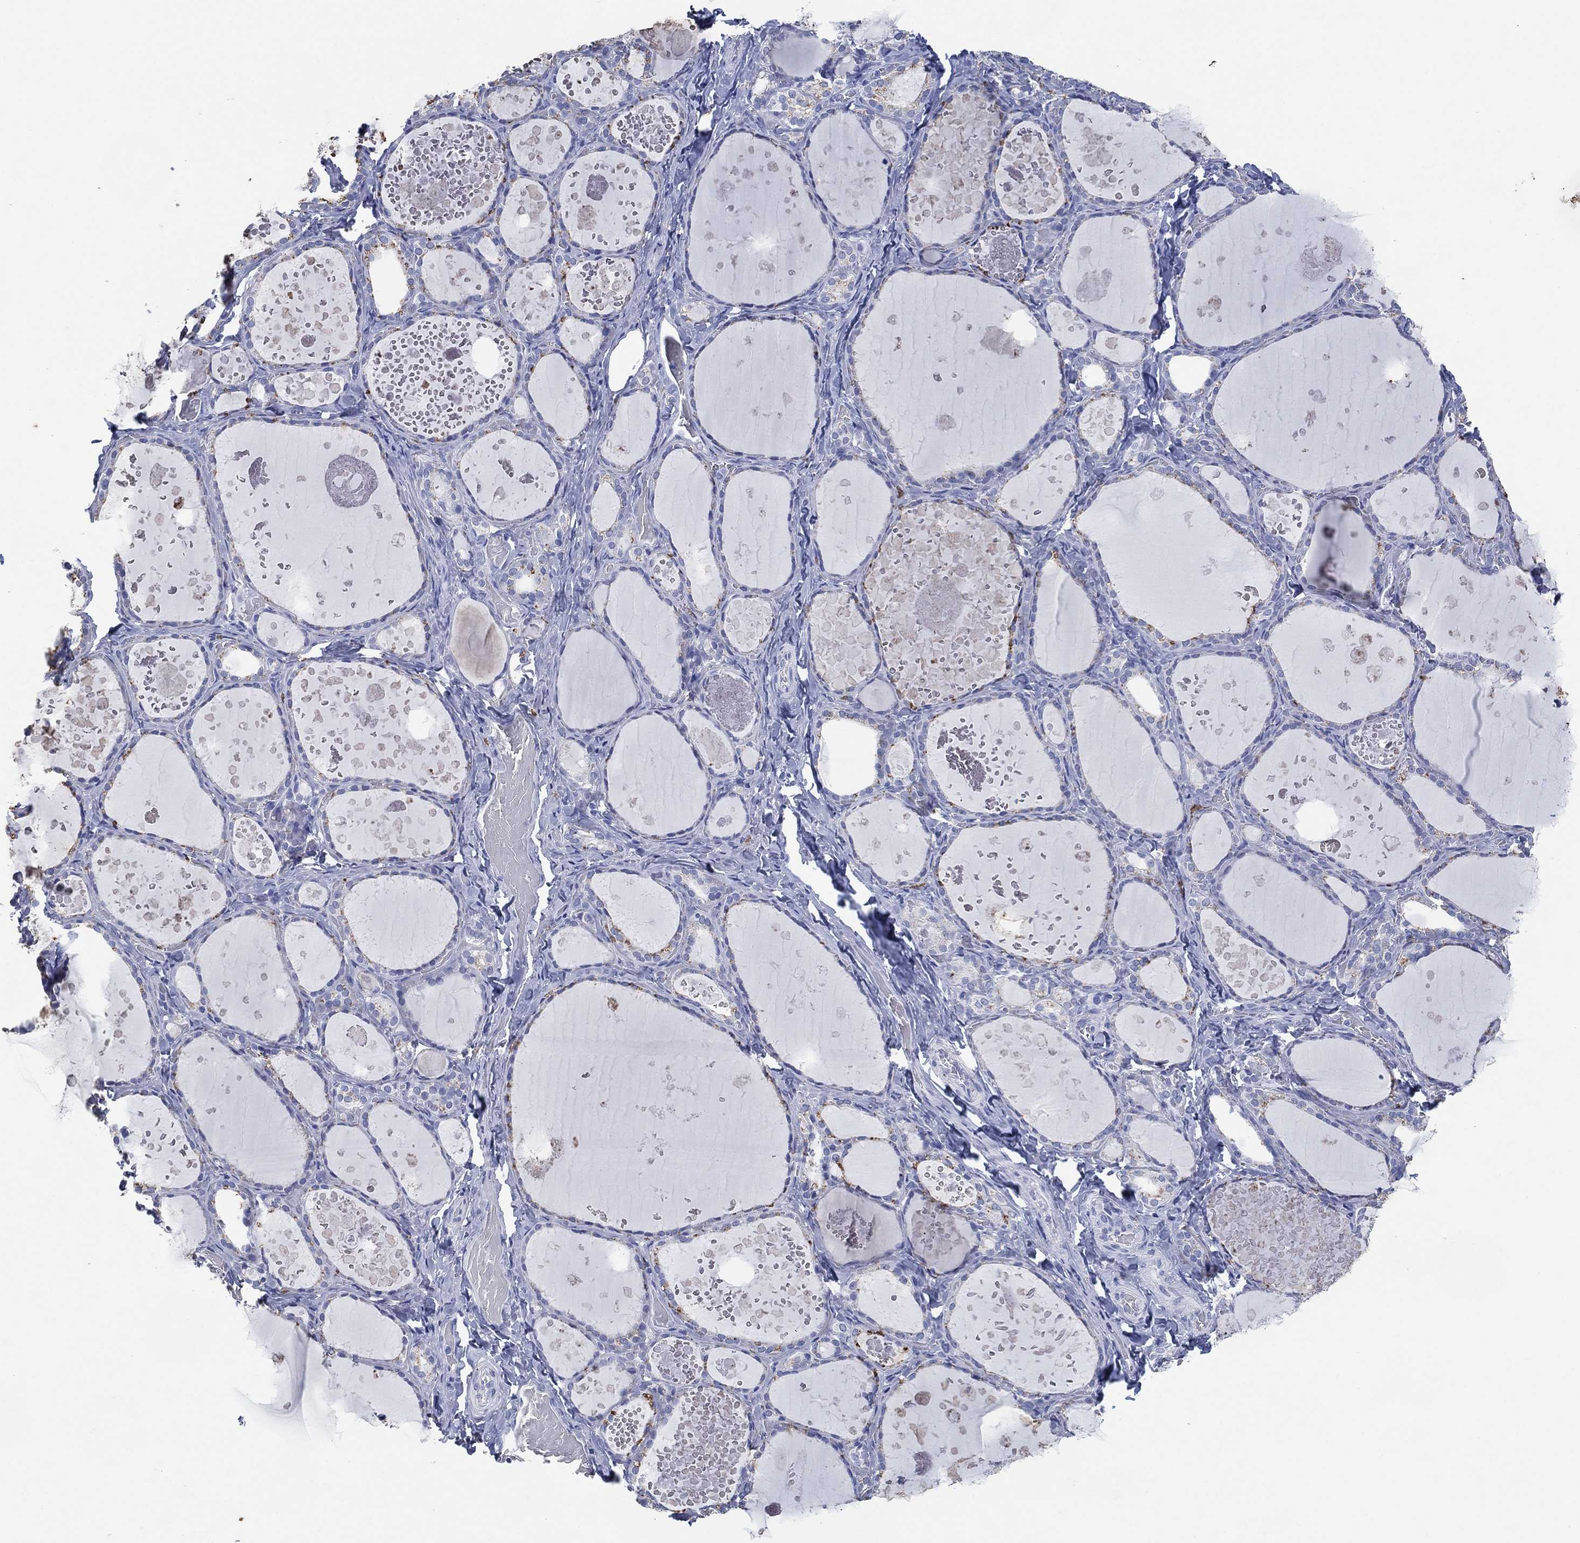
{"staining": {"intensity": "negative", "quantity": "none", "location": "none"}, "tissue": "thyroid gland", "cell_type": "Glandular cells", "image_type": "normal", "snomed": [{"axis": "morphology", "description": "Normal tissue, NOS"}, {"axis": "topography", "description": "Thyroid gland"}], "caption": "Thyroid gland was stained to show a protein in brown. There is no significant positivity in glandular cells. (Immunohistochemistry (ihc), brightfield microscopy, high magnification).", "gene": "FSCN2", "patient": {"sex": "female", "age": 56}}